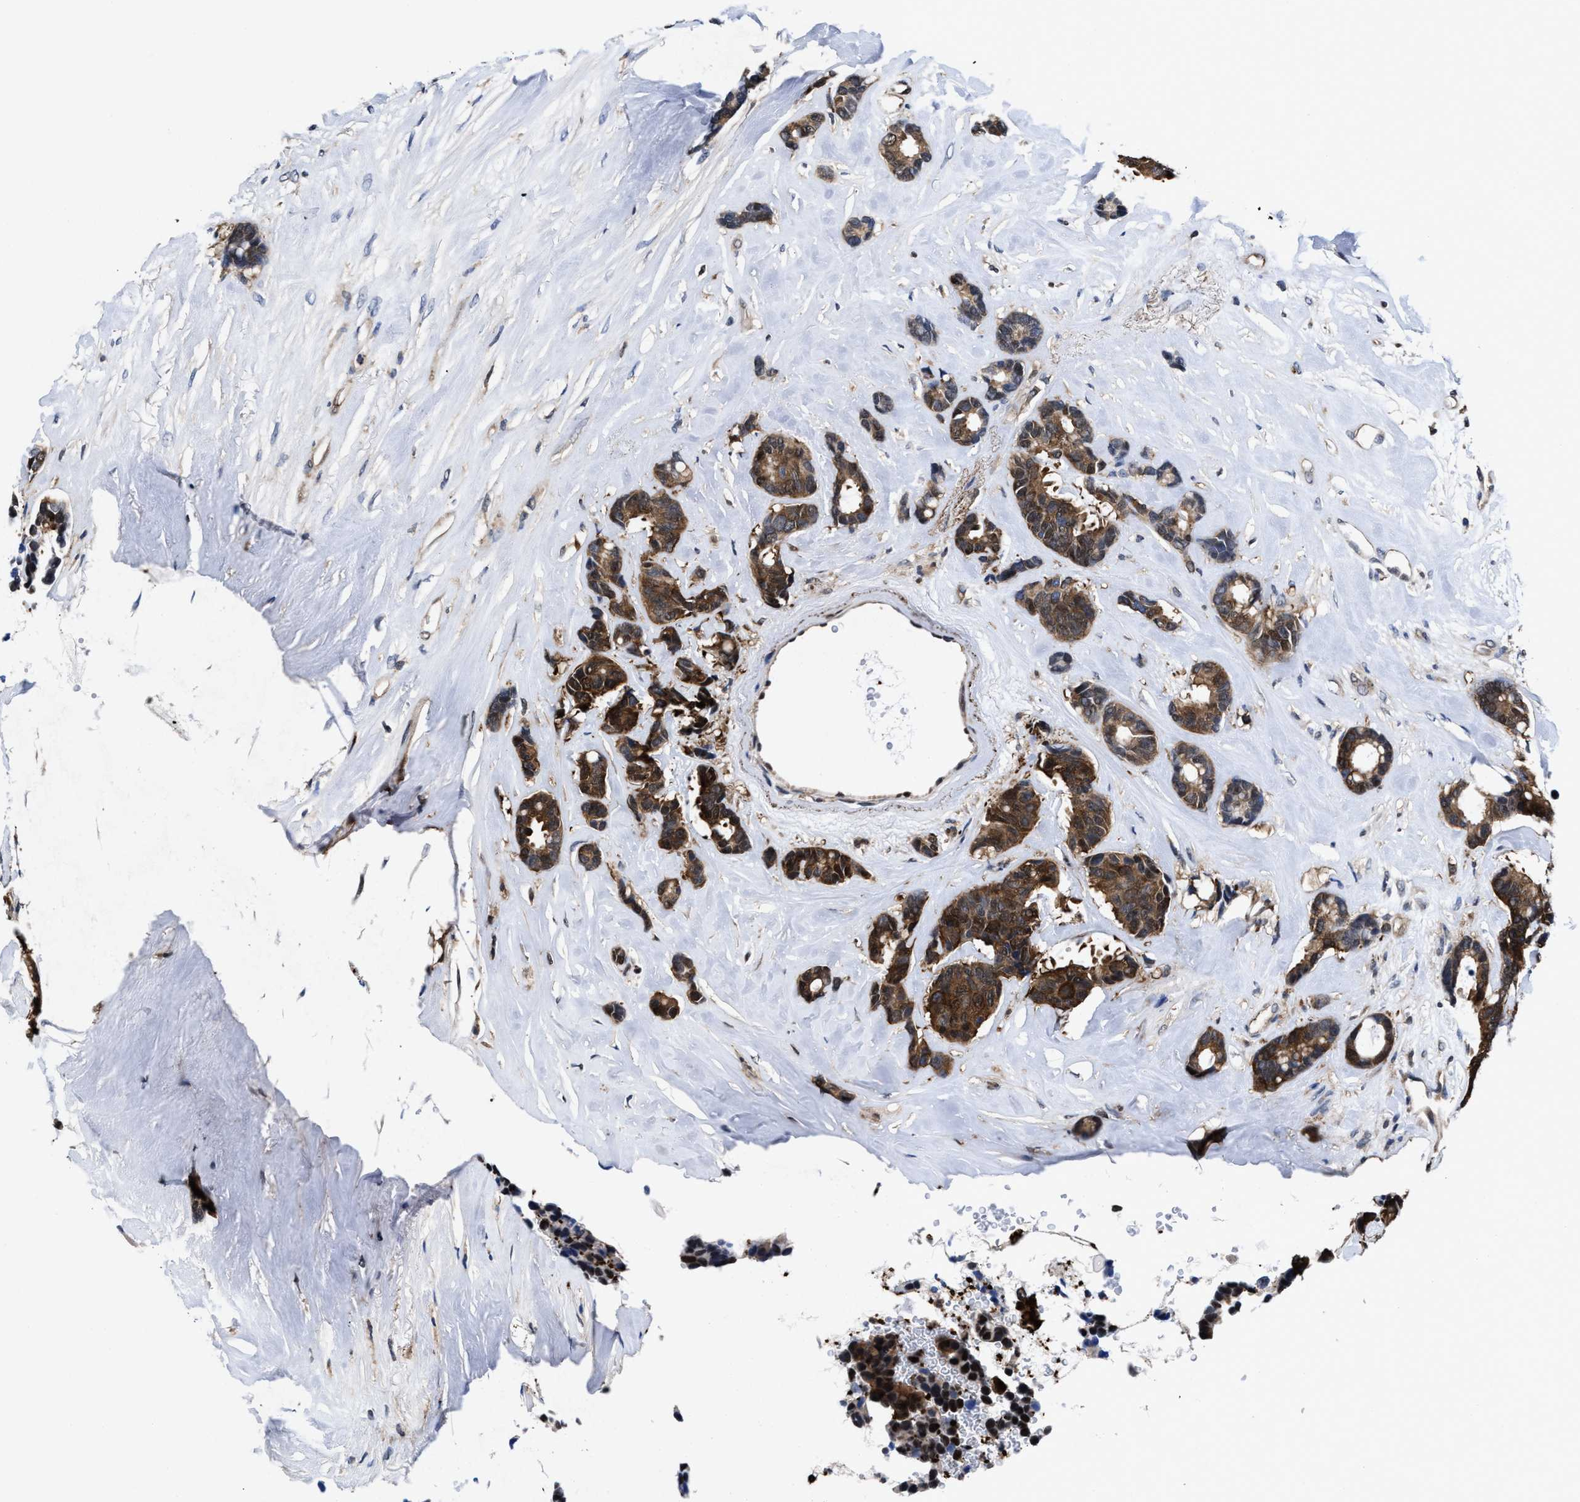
{"staining": {"intensity": "moderate", "quantity": ">75%", "location": "cytoplasmic/membranous"}, "tissue": "breast cancer", "cell_type": "Tumor cells", "image_type": "cancer", "snomed": [{"axis": "morphology", "description": "Duct carcinoma"}, {"axis": "topography", "description": "Breast"}], "caption": "Moderate cytoplasmic/membranous staining for a protein is seen in approximately >75% of tumor cells of breast cancer (invasive ductal carcinoma) using immunohistochemistry.", "gene": "ACLY", "patient": {"sex": "female", "age": 87}}